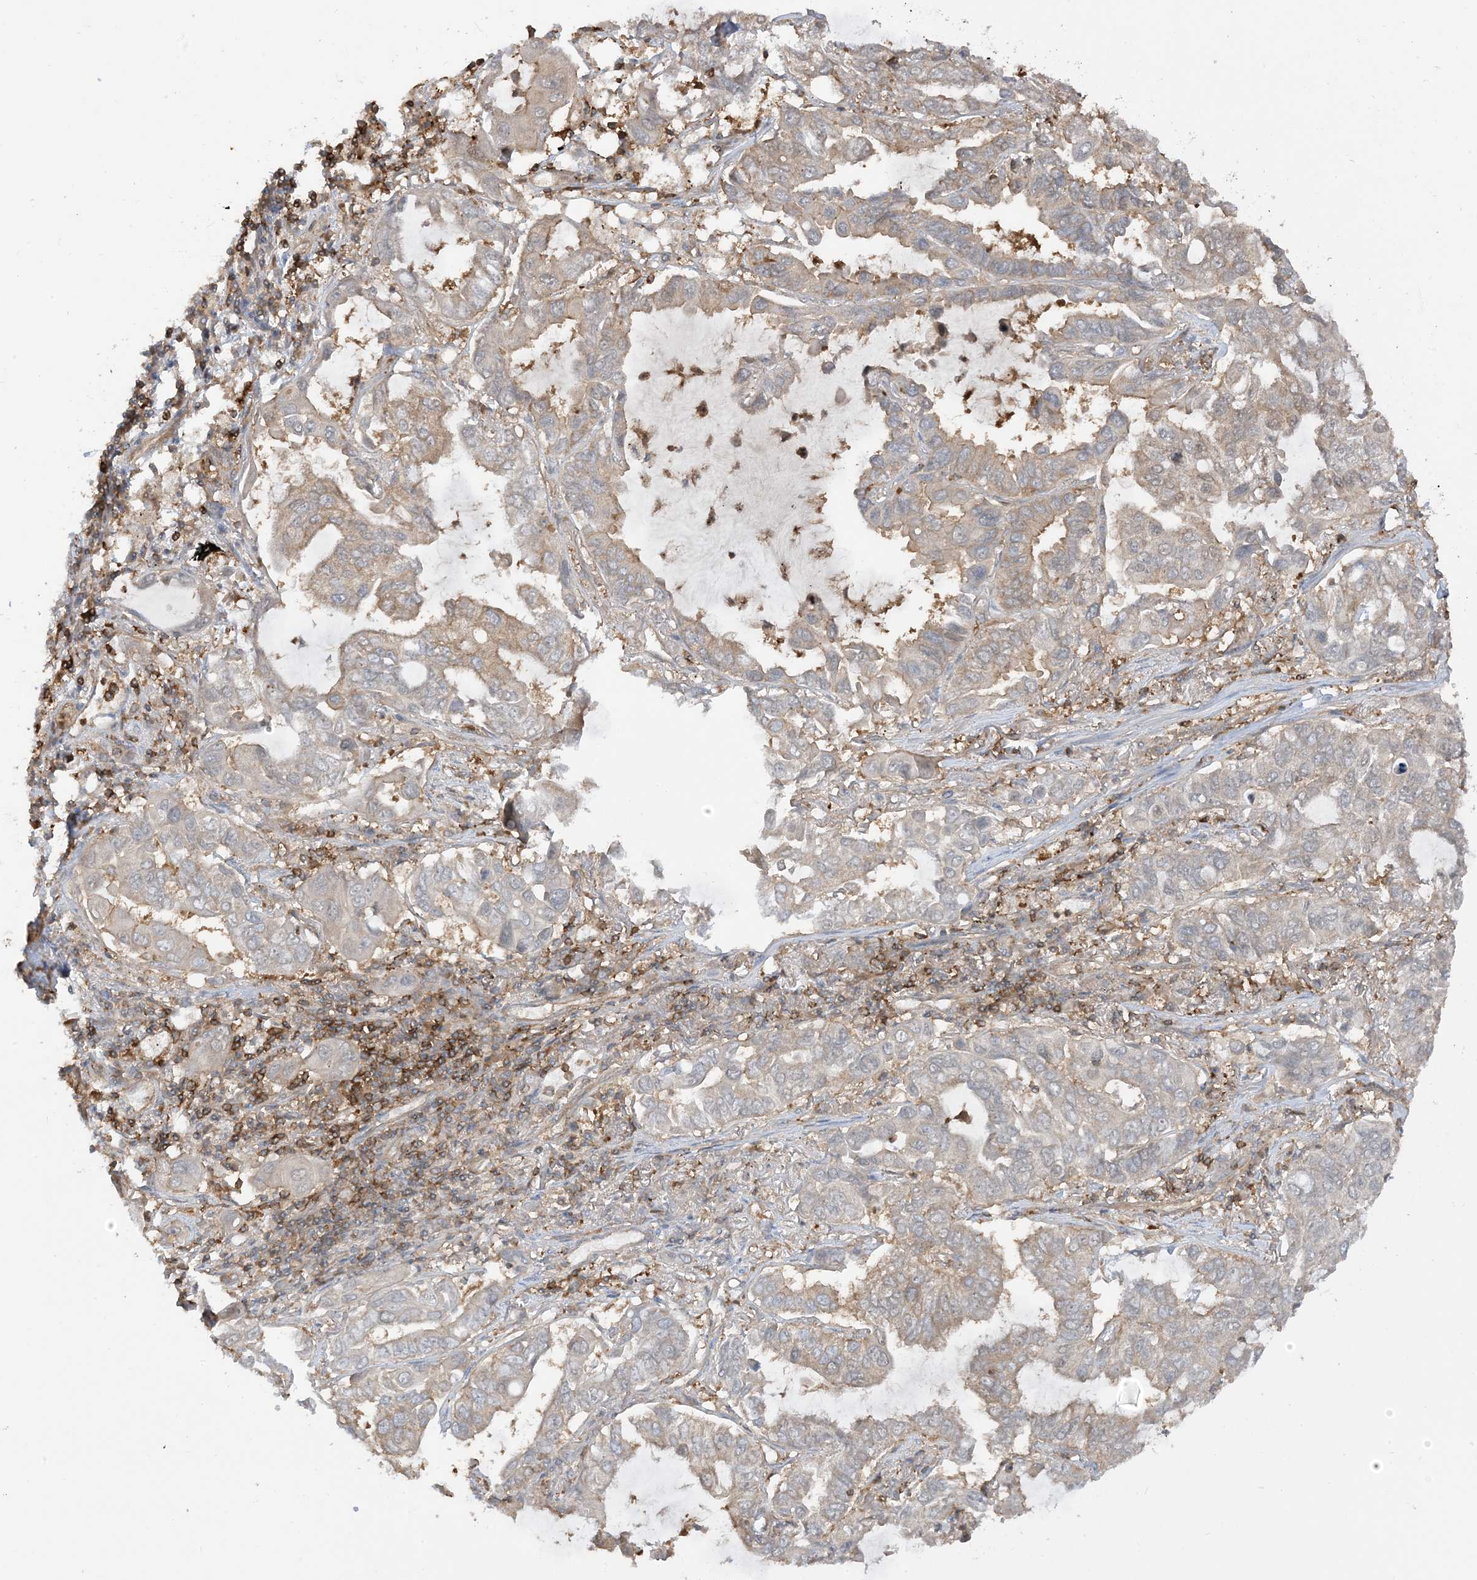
{"staining": {"intensity": "weak", "quantity": "25%-75%", "location": "cytoplasmic/membranous"}, "tissue": "lung cancer", "cell_type": "Tumor cells", "image_type": "cancer", "snomed": [{"axis": "morphology", "description": "Adenocarcinoma, NOS"}, {"axis": "topography", "description": "Lung"}], "caption": "Weak cytoplasmic/membranous staining for a protein is present in approximately 25%-75% of tumor cells of lung cancer using IHC.", "gene": "CAPZB", "patient": {"sex": "male", "age": 64}}